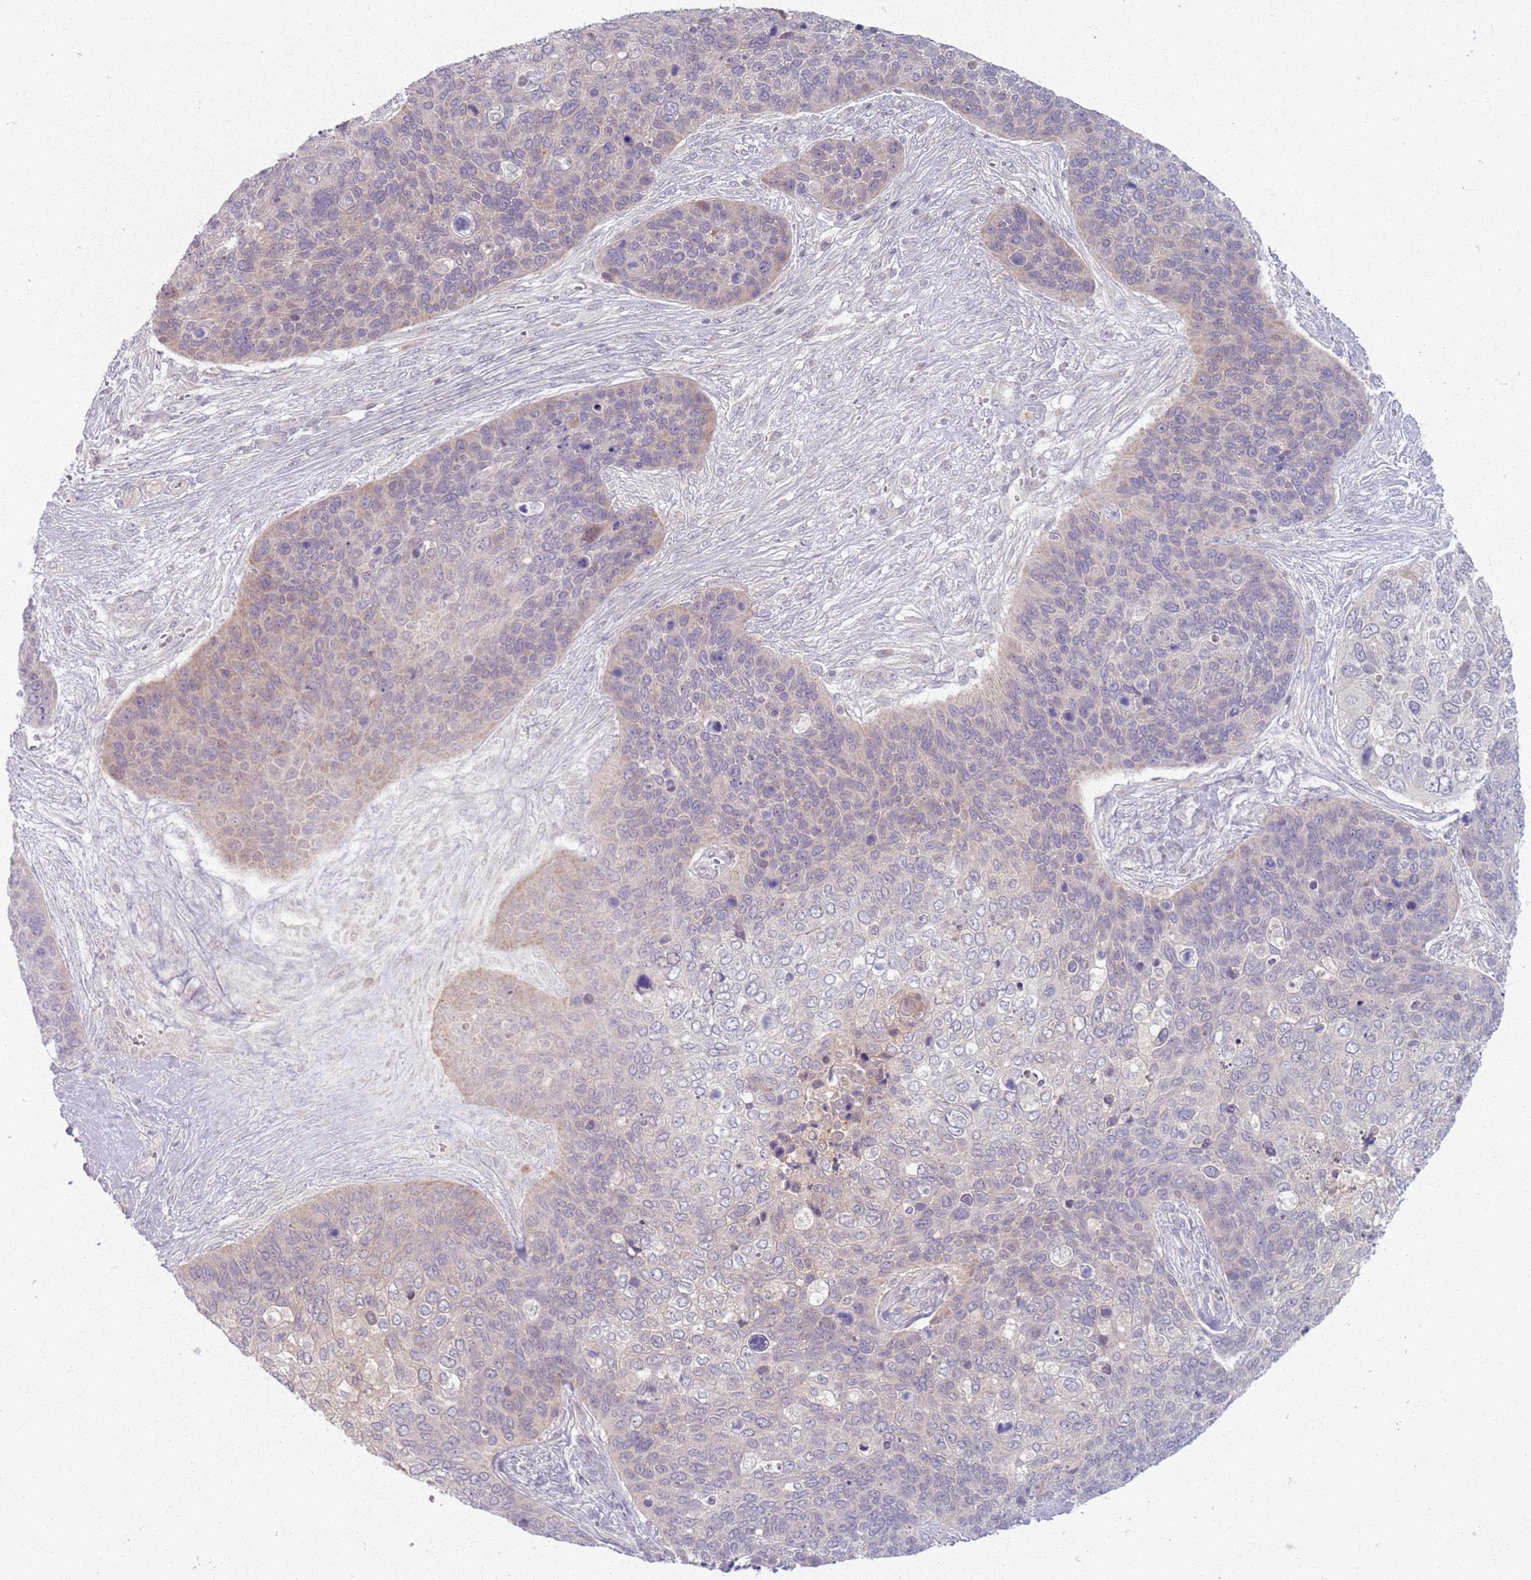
{"staining": {"intensity": "negative", "quantity": "none", "location": "none"}, "tissue": "skin cancer", "cell_type": "Tumor cells", "image_type": "cancer", "snomed": [{"axis": "morphology", "description": "Basal cell carcinoma"}, {"axis": "topography", "description": "Skin"}], "caption": "Skin cancer (basal cell carcinoma) was stained to show a protein in brown. There is no significant expression in tumor cells.", "gene": "ZDHHC2", "patient": {"sex": "female", "age": 74}}